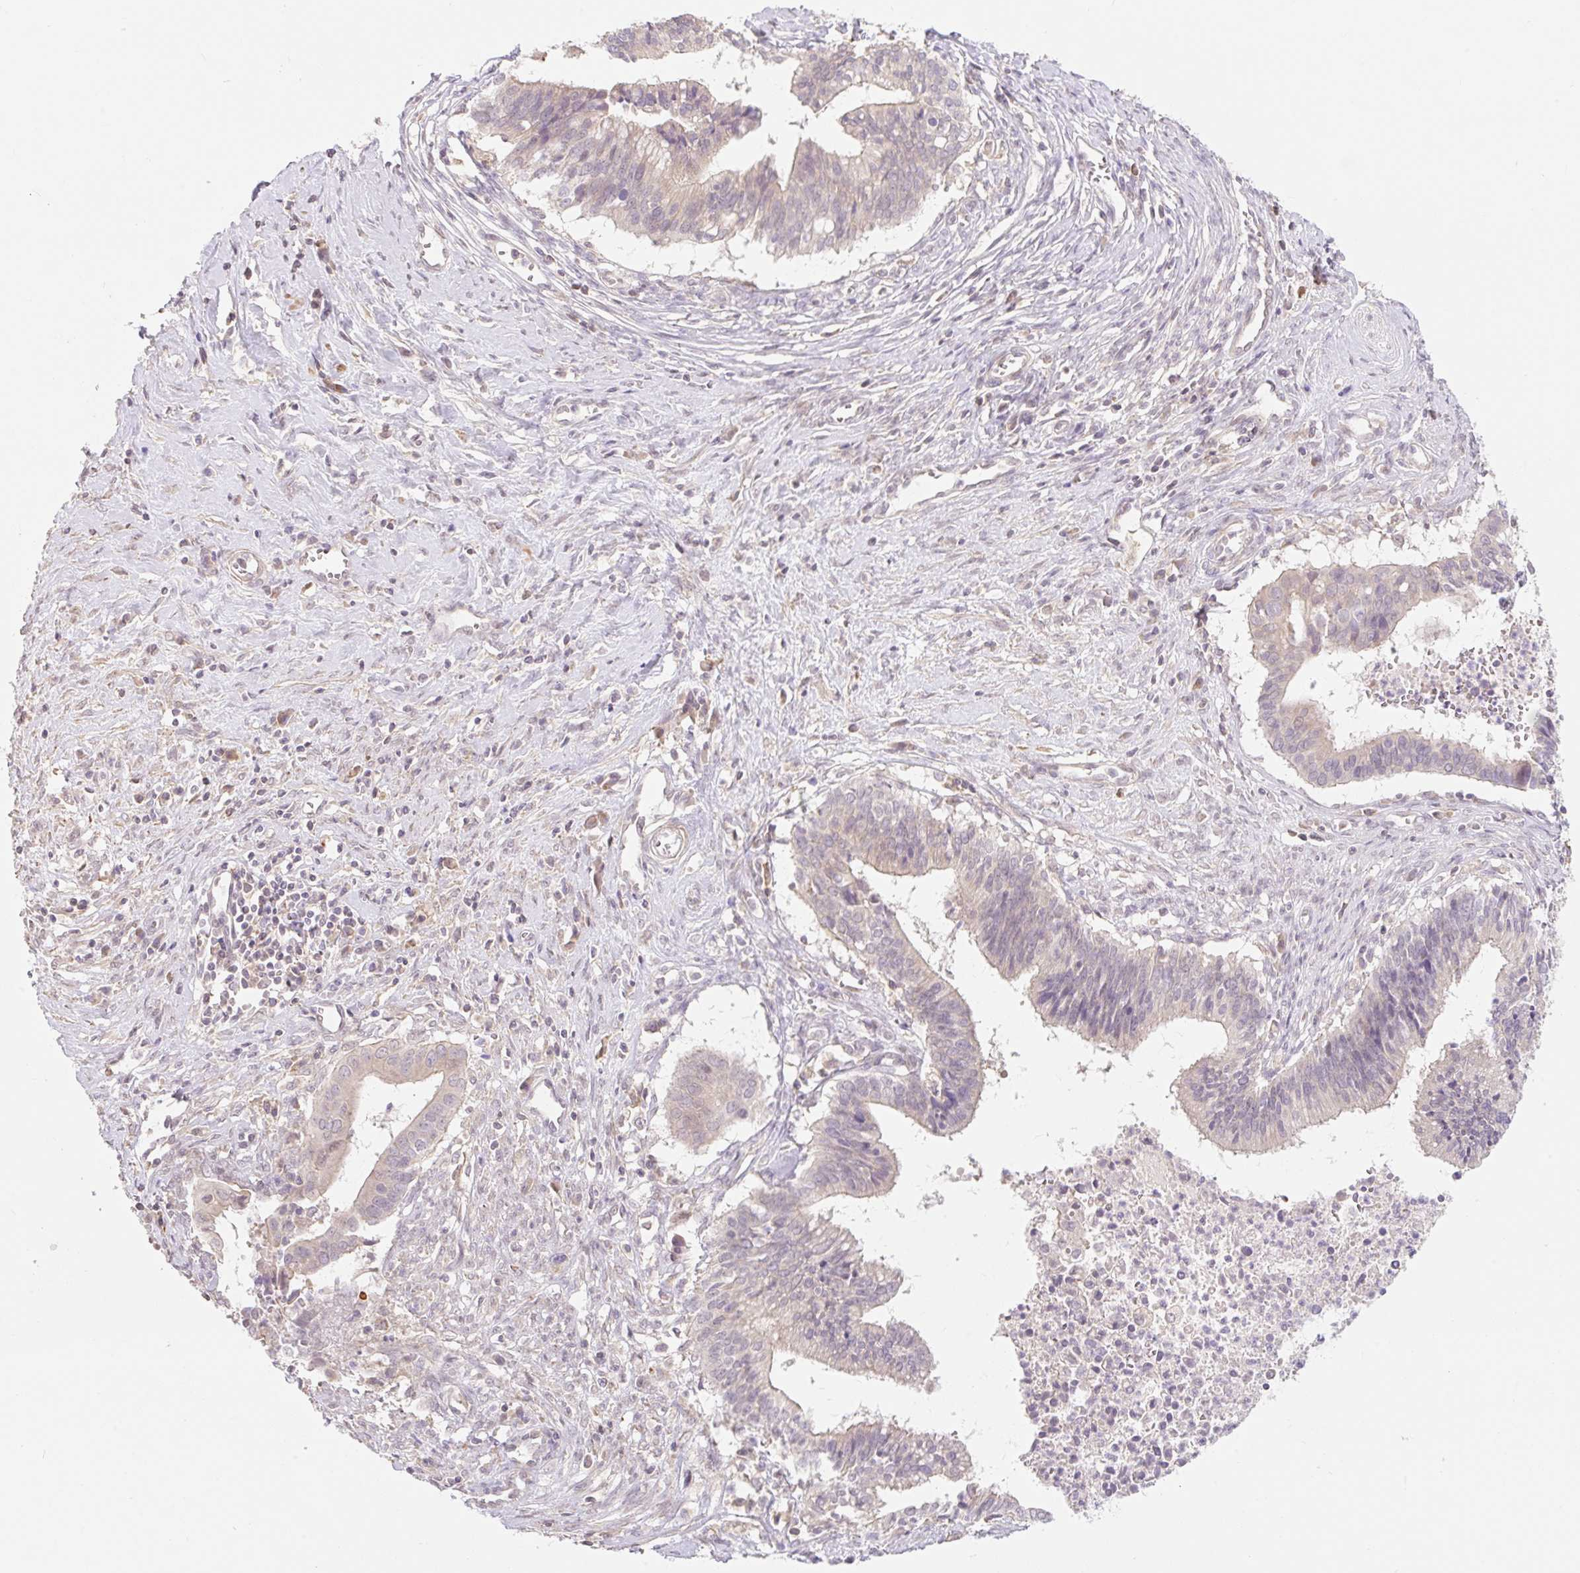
{"staining": {"intensity": "weak", "quantity": "25%-75%", "location": "cytoplasmic/membranous"}, "tissue": "cervical cancer", "cell_type": "Tumor cells", "image_type": "cancer", "snomed": [{"axis": "morphology", "description": "Adenocarcinoma, NOS"}, {"axis": "topography", "description": "Cervix"}], "caption": "Immunohistochemistry micrograph of neoplastic tissue: human adenocarcinoma (cervical) stained using immunohistochemistry displays low levels of weak protein expression localized specifically in the cytoplasmic/membranous of tumor cells, appearing as a cytoplasmic/membranous brown color.", "gene": "EMC10", "patient": {"sex": "female", "age": 44}}